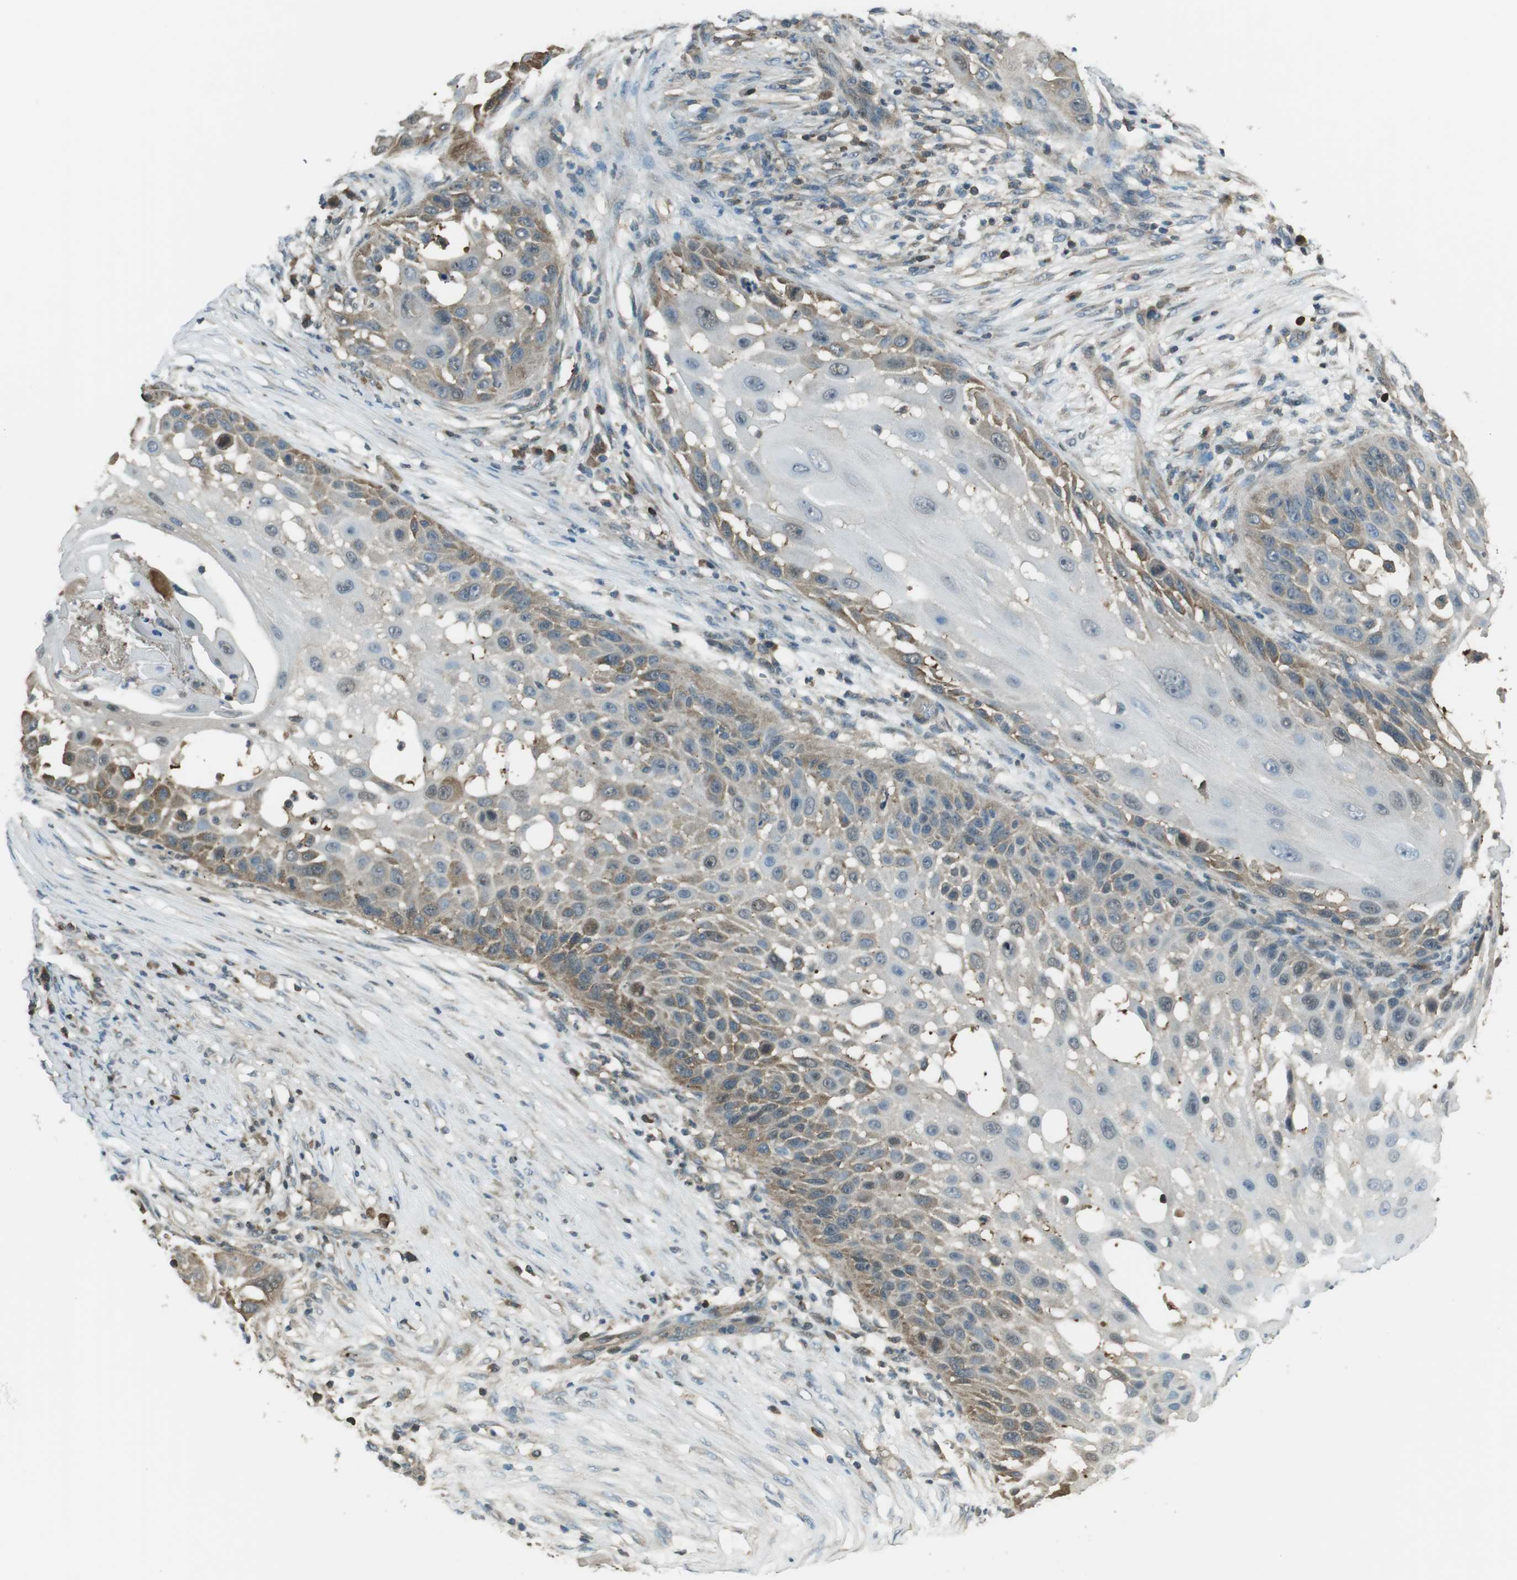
{"staining": {"intensity": "weak", "quantity": "25%-75%", "location": "cytoplasmic/membranous"}, "tissue": "skin cancer", "cell_type": "Tumor cells", "image_type": "cancer", "snomed": [{"axis": "morphology", "description": "Squamous cell carcinoma, NOS"}, {"axis": "topography", "description": "Skin"}], "caption": "Skin squamous cell carcinoma tissue displays weak cytoplasmic/membranous expression in approximately 25%-75% of tumor cells", "gene": "TWSG1", "patient": {"sex": "female", "age": 44}}